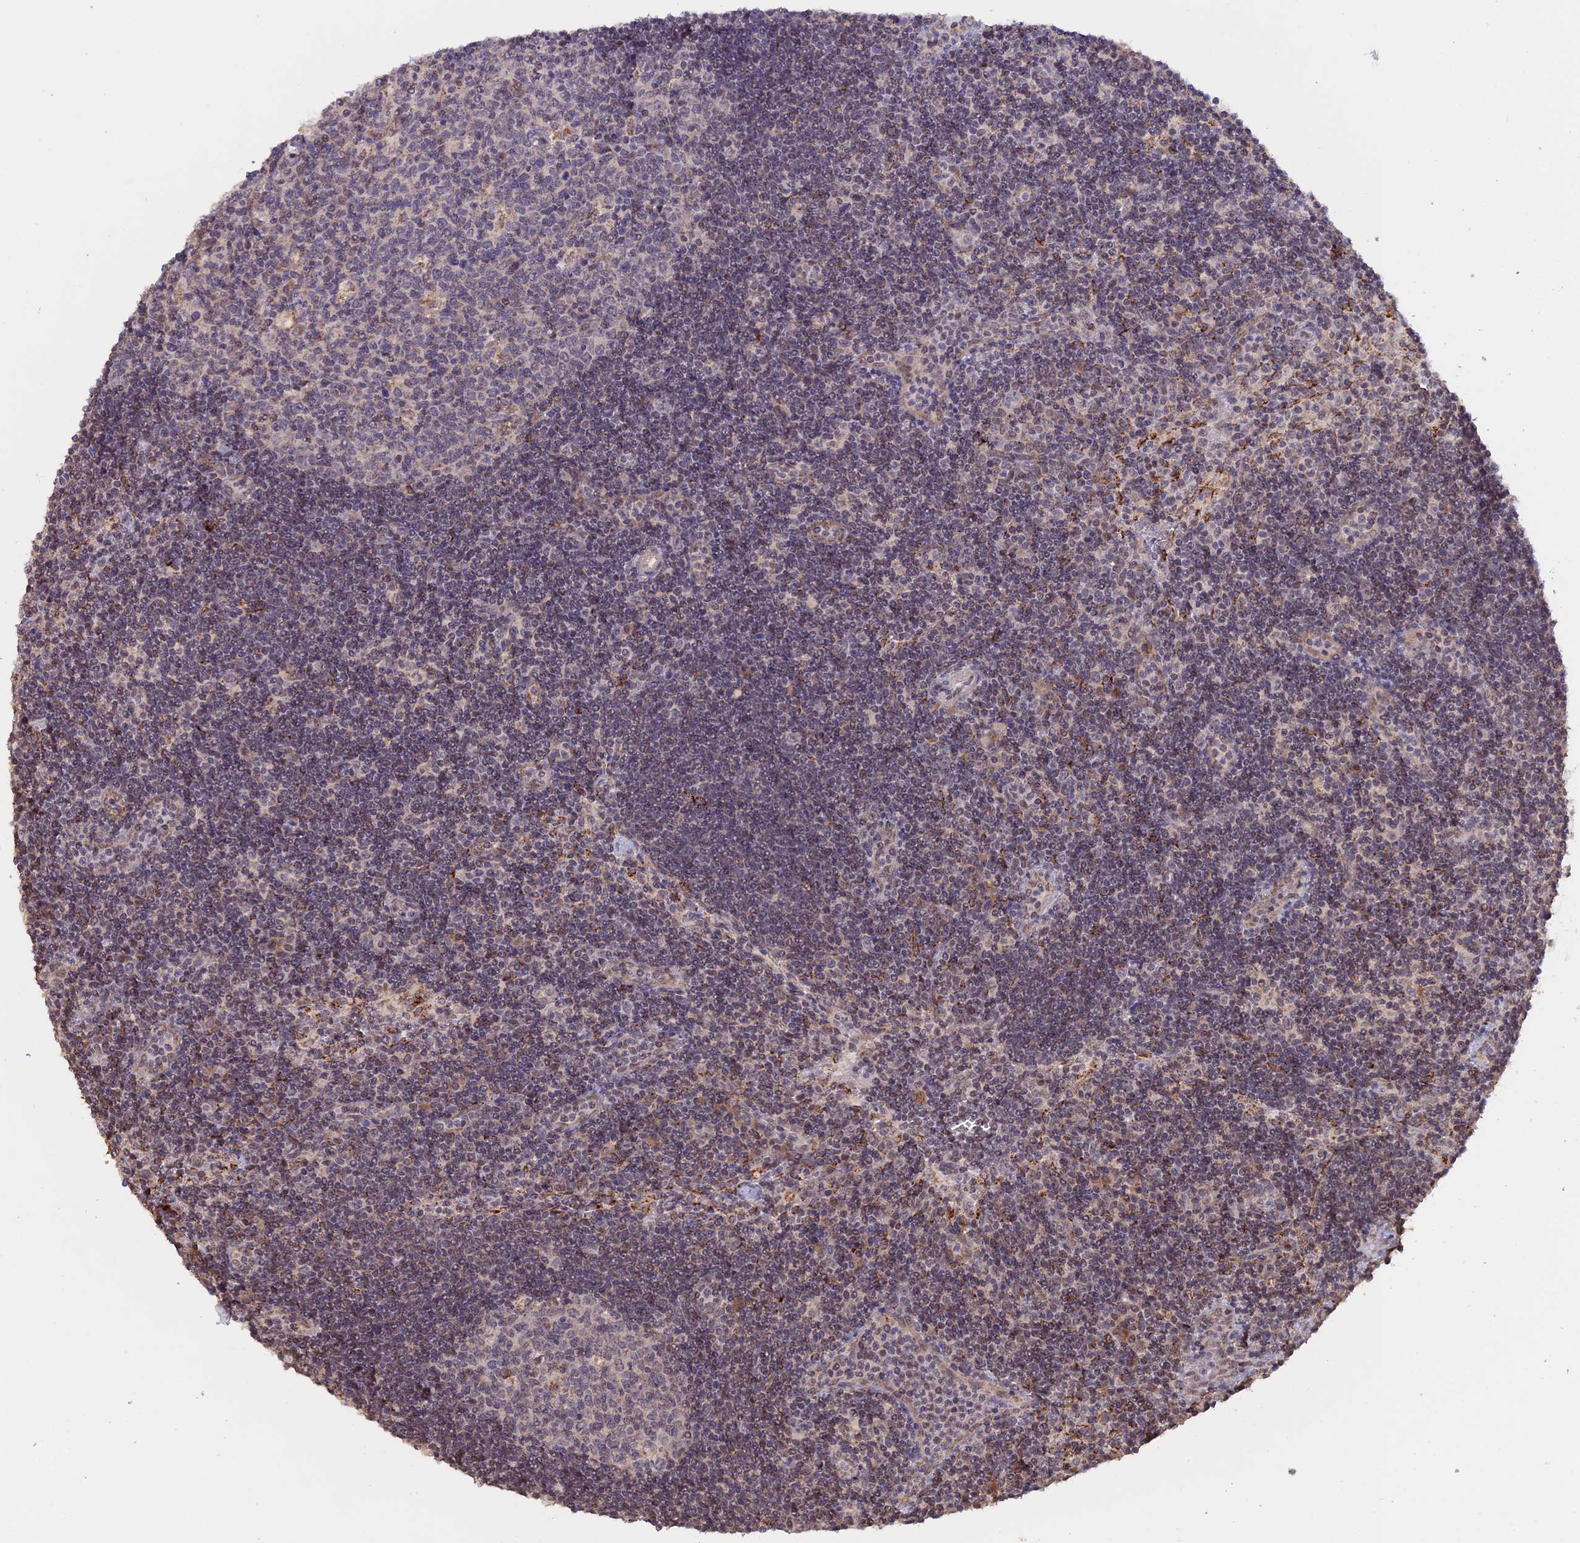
{"staining": {"intensity": "weak", "quantity": "<25%", "location": "nuclear"}, "tissue": "lymph node", "cell_type": "Germinal center cells", "image_type": "normal", "snomed": [{"axis": "morphology", "description": "Normal tissue, NOS"}, {"axis": "topography", "description": "Lymph node"}], "caption": "The micrograph demonstrates no staining of germinal center cells in unremarkable lymph node.", "gene": "FAM210B", "patient": {"sex": "female", "age": 32}}